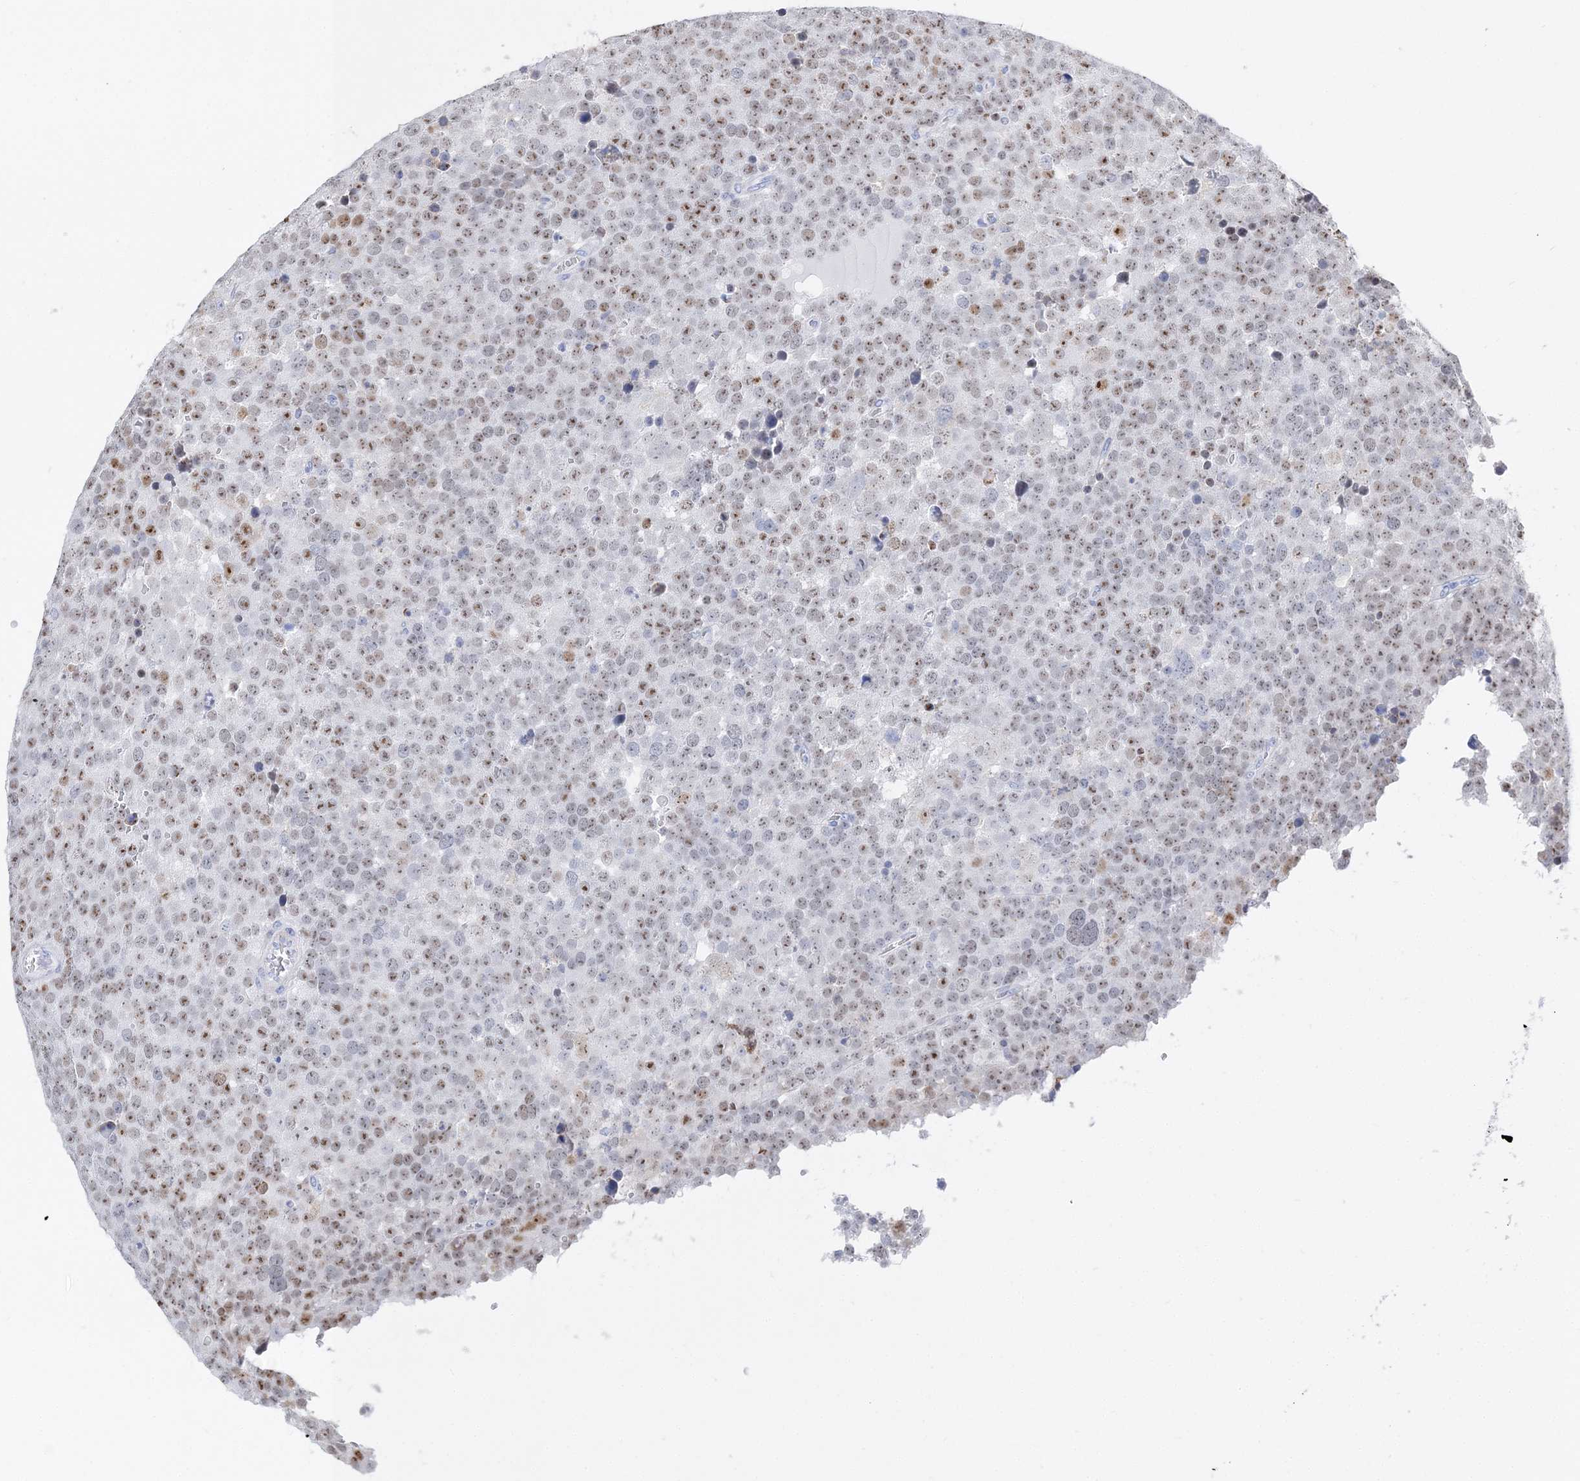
{"staining": {"intensity": "moderate", "quantity": "25%-75%", "location": "nuclear"}, "tissue": "testis cancer", "cell_type": "Tumor cells", "image_type": "cancer", "snomed": [{"axis": "morphology", "description": "Seminoma, NOS"}, {"axis": "topography", "description": "Testis"}], "caption": "Testis cancer stained with a brown dye demonstrates moderate nuclear positive expression in about 25%-75% of tumor cells.", "gene": "TSPYL6", "patient": {"sex": "male", "age": 71}}